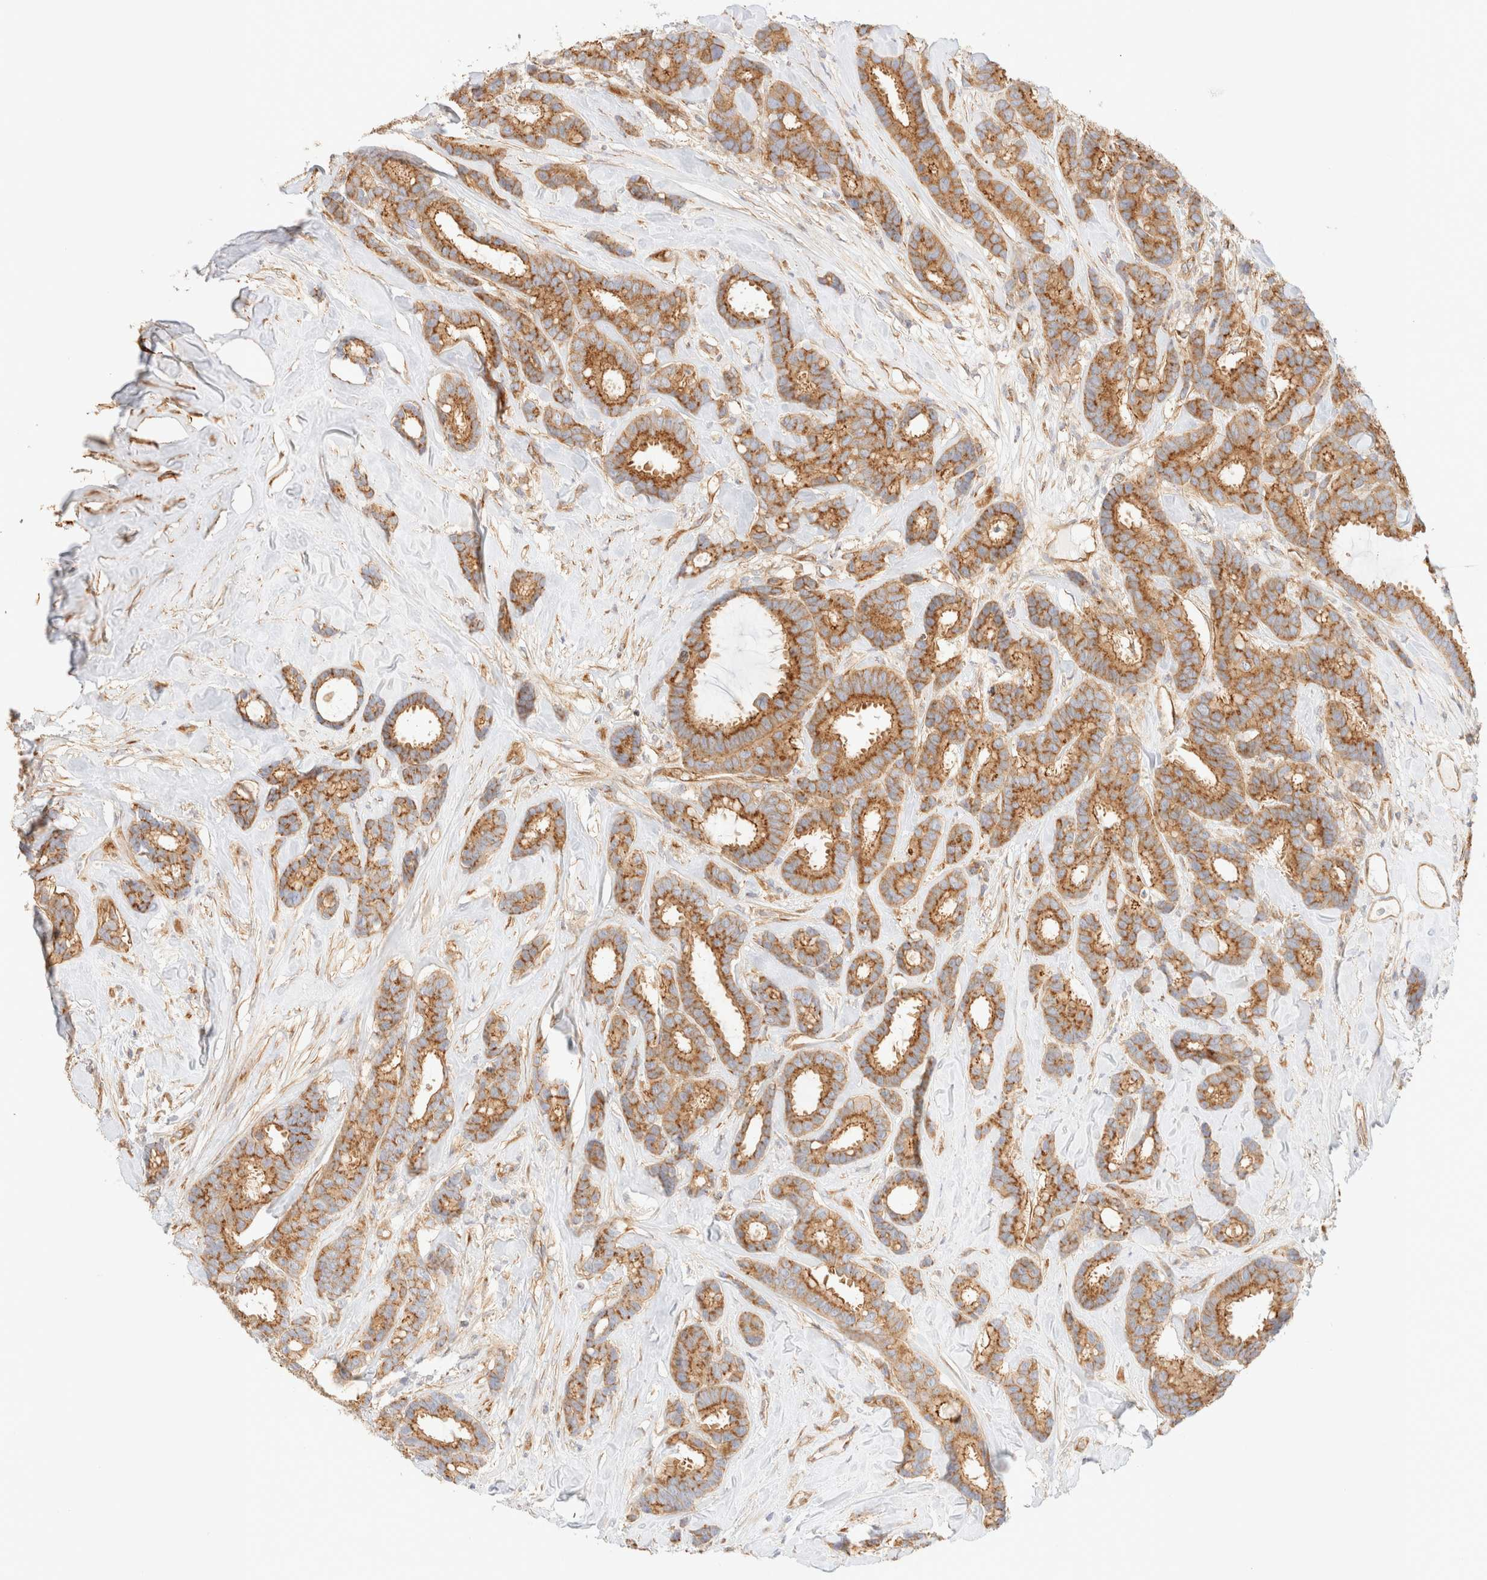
{"staining": {"intensity": "moderate", "quantity": ">75%", "location": "cytoplasmic/membranous"}, "tissue": "breast cancer", "cell_type": "Tumor cells", "image_type": "cancer", "snomed": [{"axis": "morphology", "description": "Duct carcinoma"}, {"axis": "topography", "description": "Breast"}], "caption": "An image showing moderate cytoplasmic/membranous positivity in about >75% of tumor cells in breast cancer (infiltrating ductal carcinoma), as visualized by brown immunohistochemical staining.", "gene": "MYO10", "patient": {"sex": "female", "age": 87}}